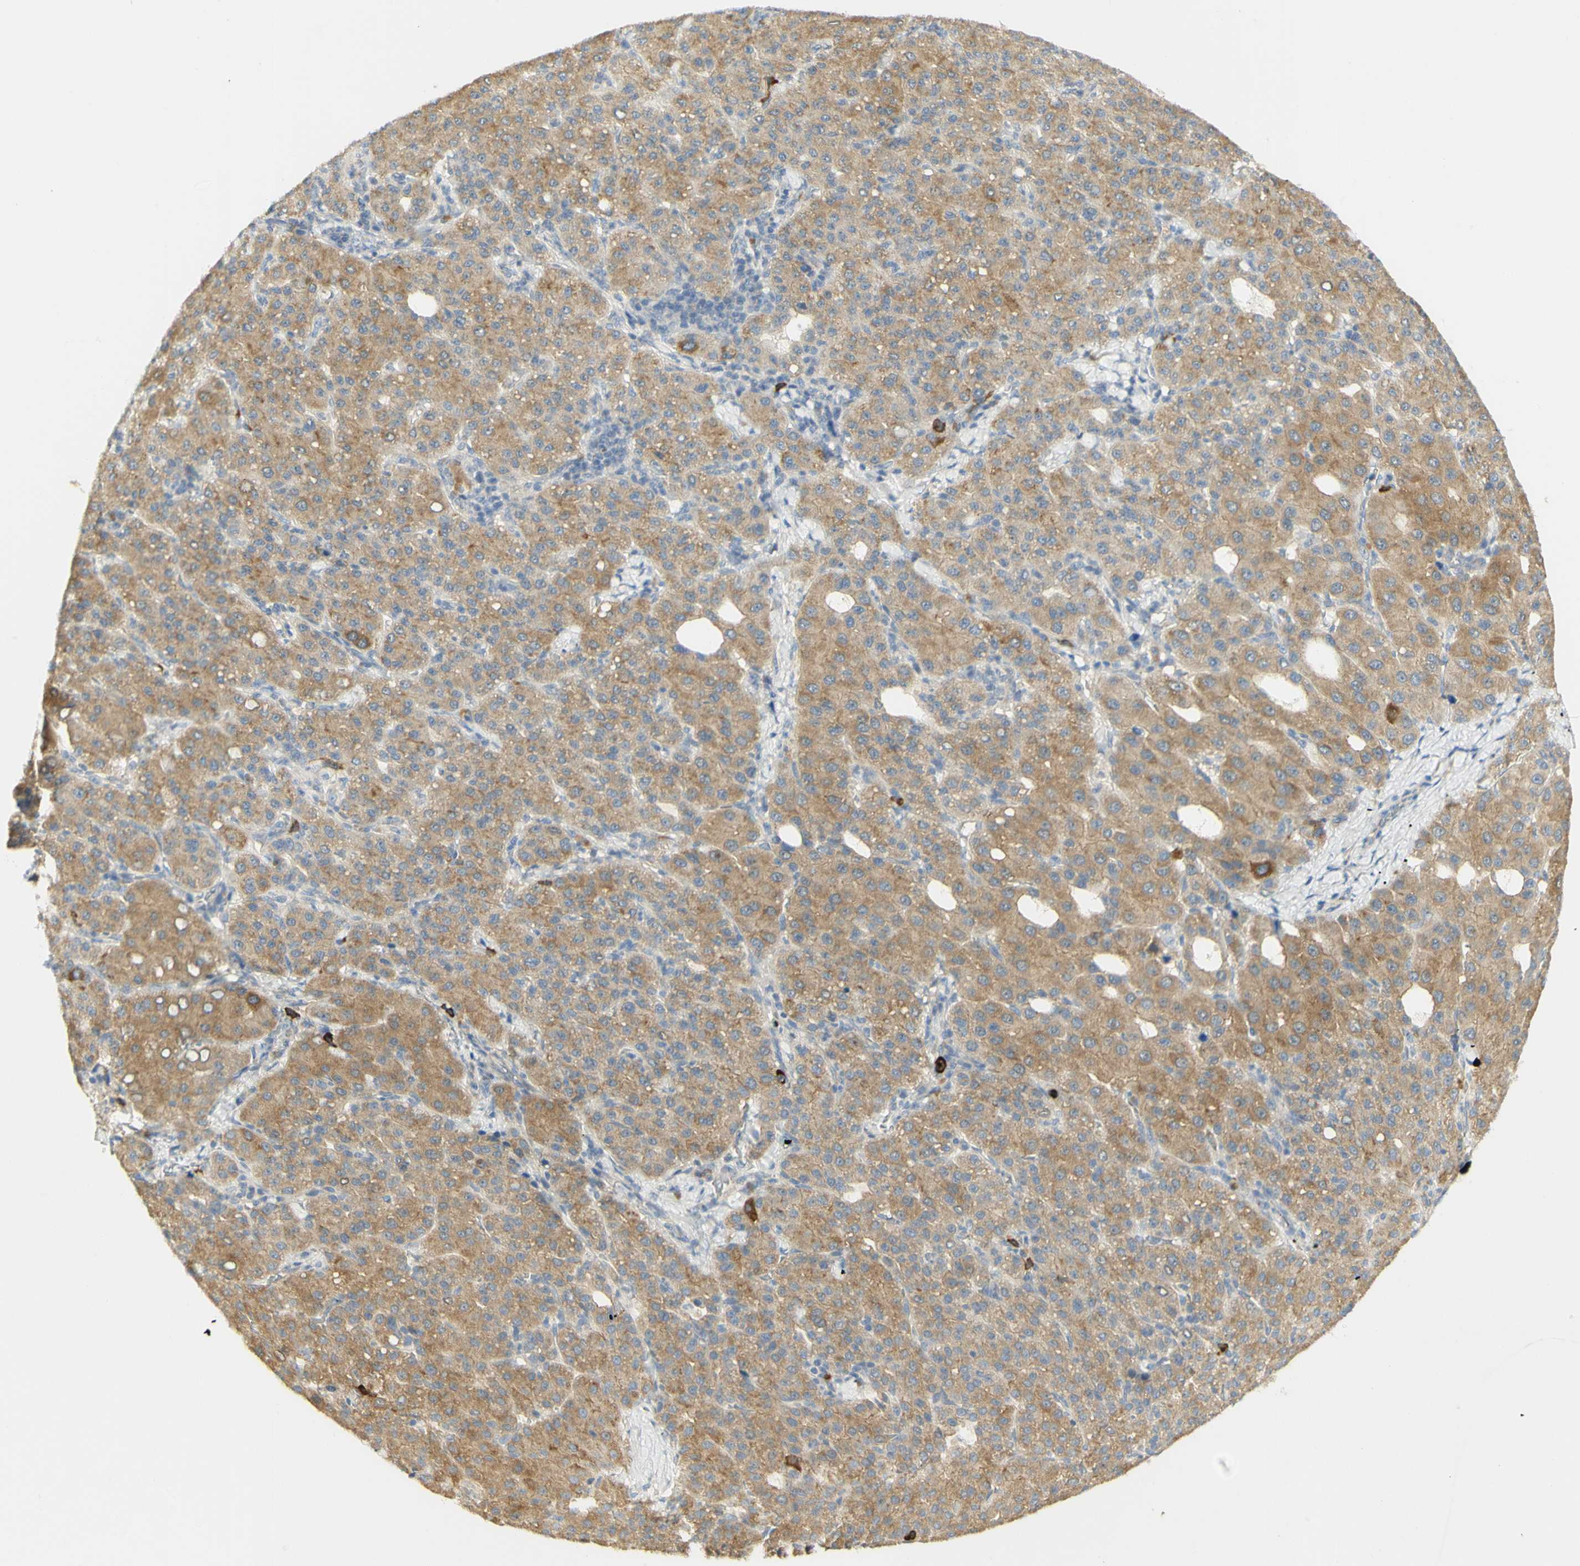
{"staining": {"intensity": "moderate", "quantity": ">75%", "location": "cytoplasmic/membranous"}, "tissue": "liver cancer", "cell_type": "Tumor cells", "image_type": "cancer", "snomed": [{"axis": "morphology", "description": "Carcinoma, Hepatocellular, NOS"}, {"axis": "topography", "description": "Liver"}], "caption": "Liver hepatocellular carcinoma was stained to show a protein in brown. There is medium levels of moderate cytoplasmic/membranous expression in about >75% of tumor cells.", "gene": "KIF11", "patient": {"sex": "male", "age": 65}}